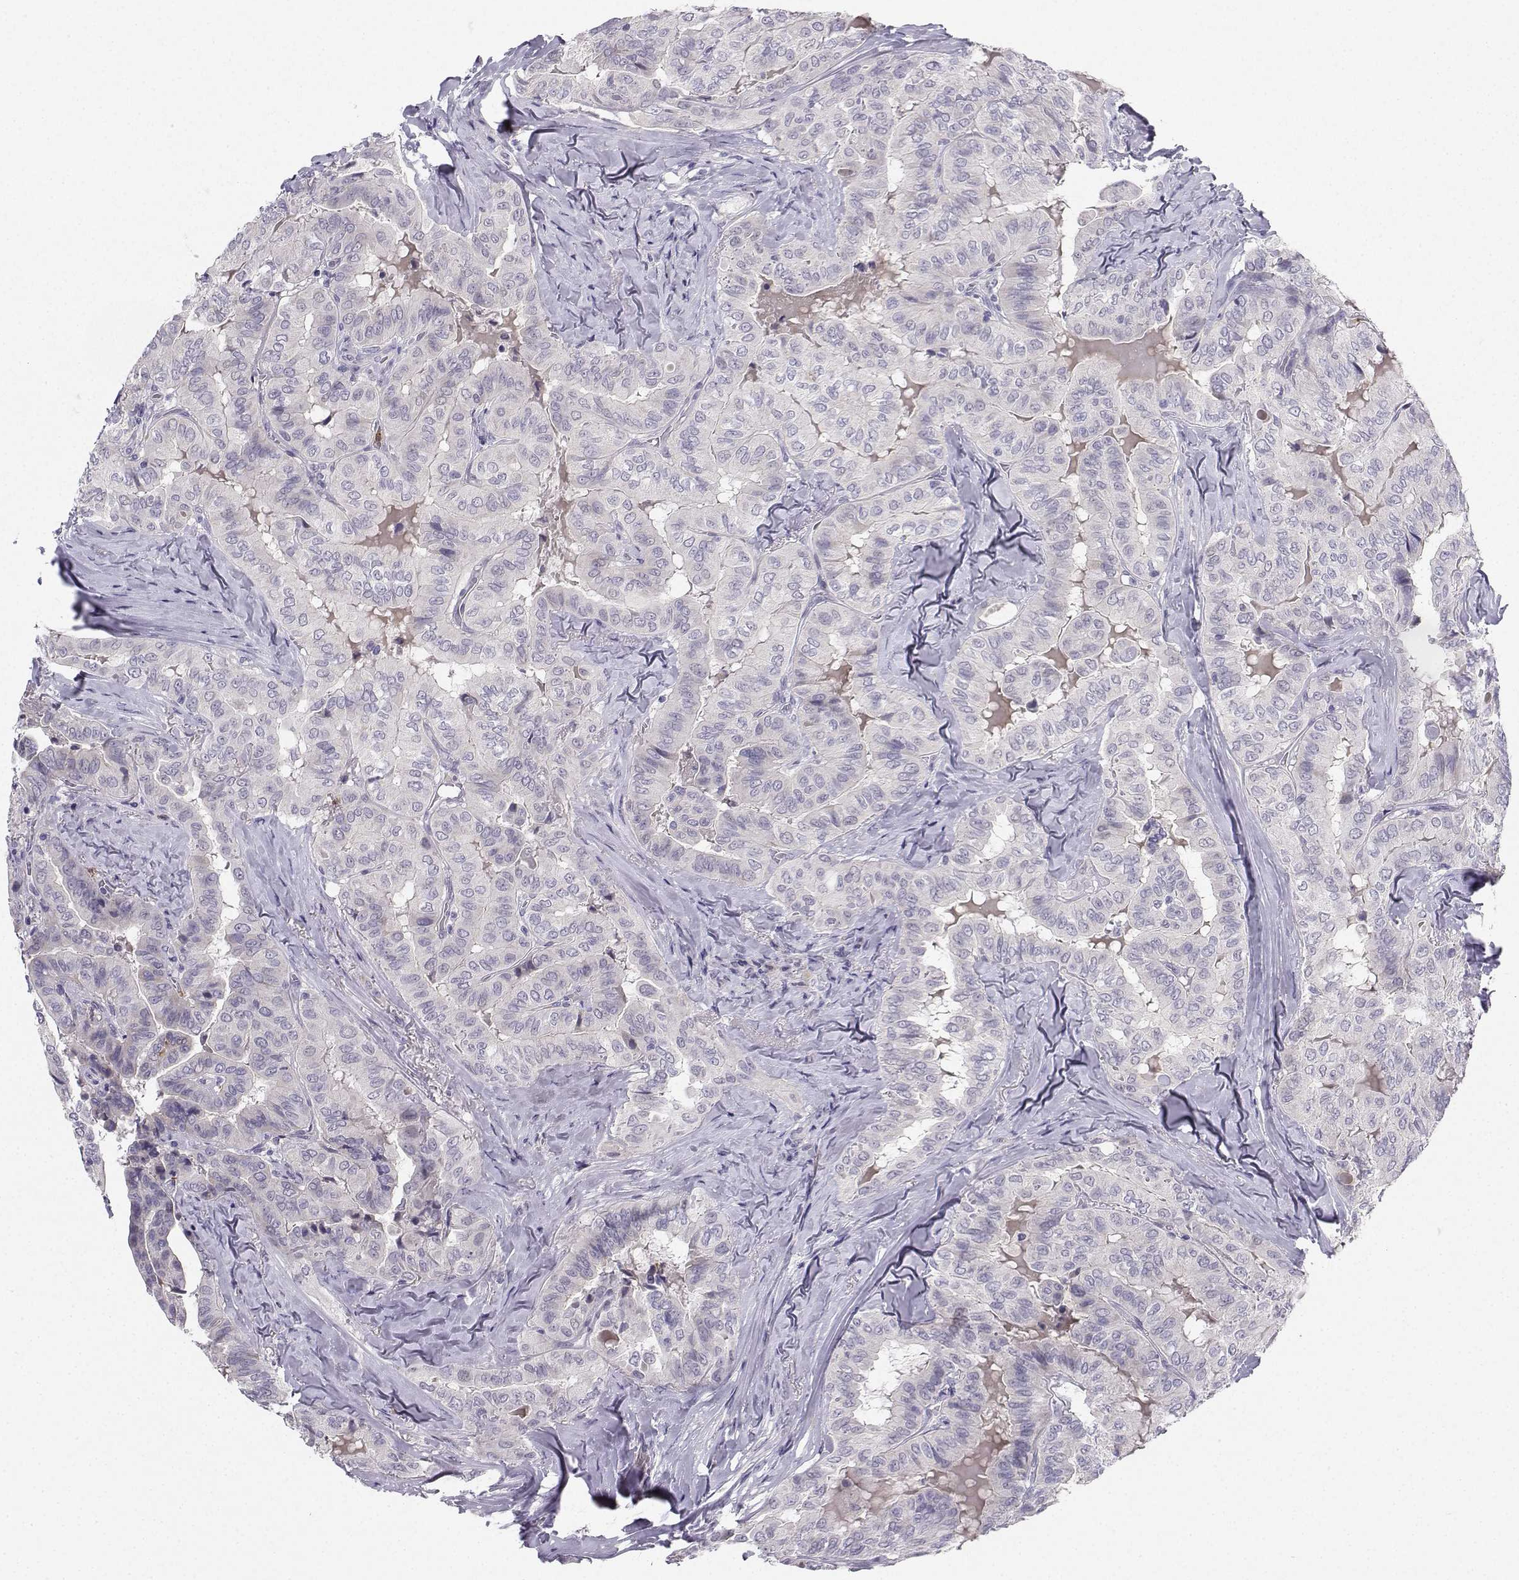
{"staining": {"intensity": "negative", "quantity": "none", "location": "none"}, "tissue": "thyroid cancer", "cell_type": "Tumor cells", "image_type": "cancer", "snomed": [{"axis": "morphology", "description": "Papillary adenocarcinoma, NOS"}, {"axis": "topography", "description": "Thyroid gland"}], "caption": "The micrograph displays no staining of tumor cells in thyroid cancer.", "gene": "CALY", "patient": {"sex": "female", "age": 68}}